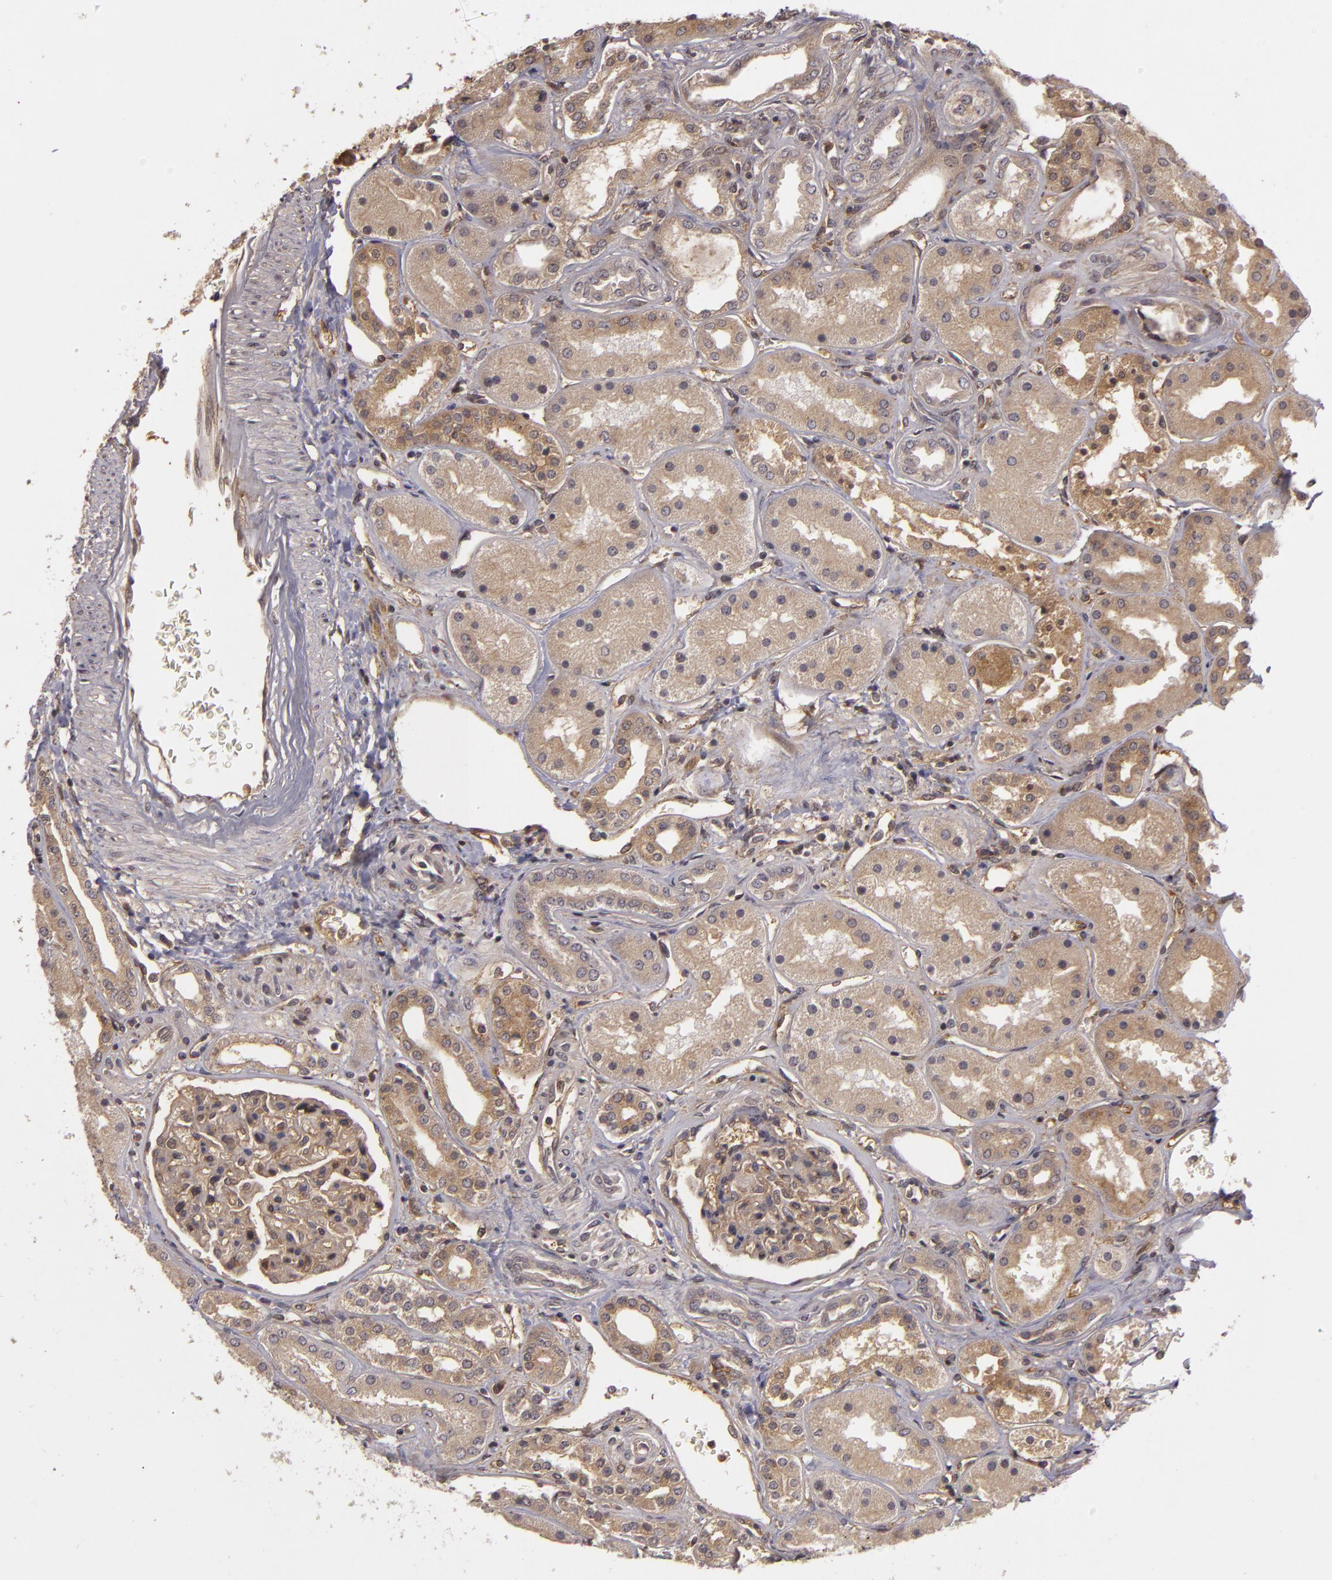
{"staining": {"intensity": "weak", "quantity": "25%-75%", "location": "cytoplasmic/membranous"}, "tissue": "kidney", "cell_type": "Cells in glomeruli", "image_type": "normal", "snomed": [{"axis": "morphology", "description": "Normal tissue, NOS"}, {"axis": "topography", "description": "Kidney"}], "caption": "Normal kidney displays weak cytoplasmic/membranous expression in about 25%-75% of cells in glomeruli.", "gene": "HRAS", "patient": {"sex": "male", "age": 28}}